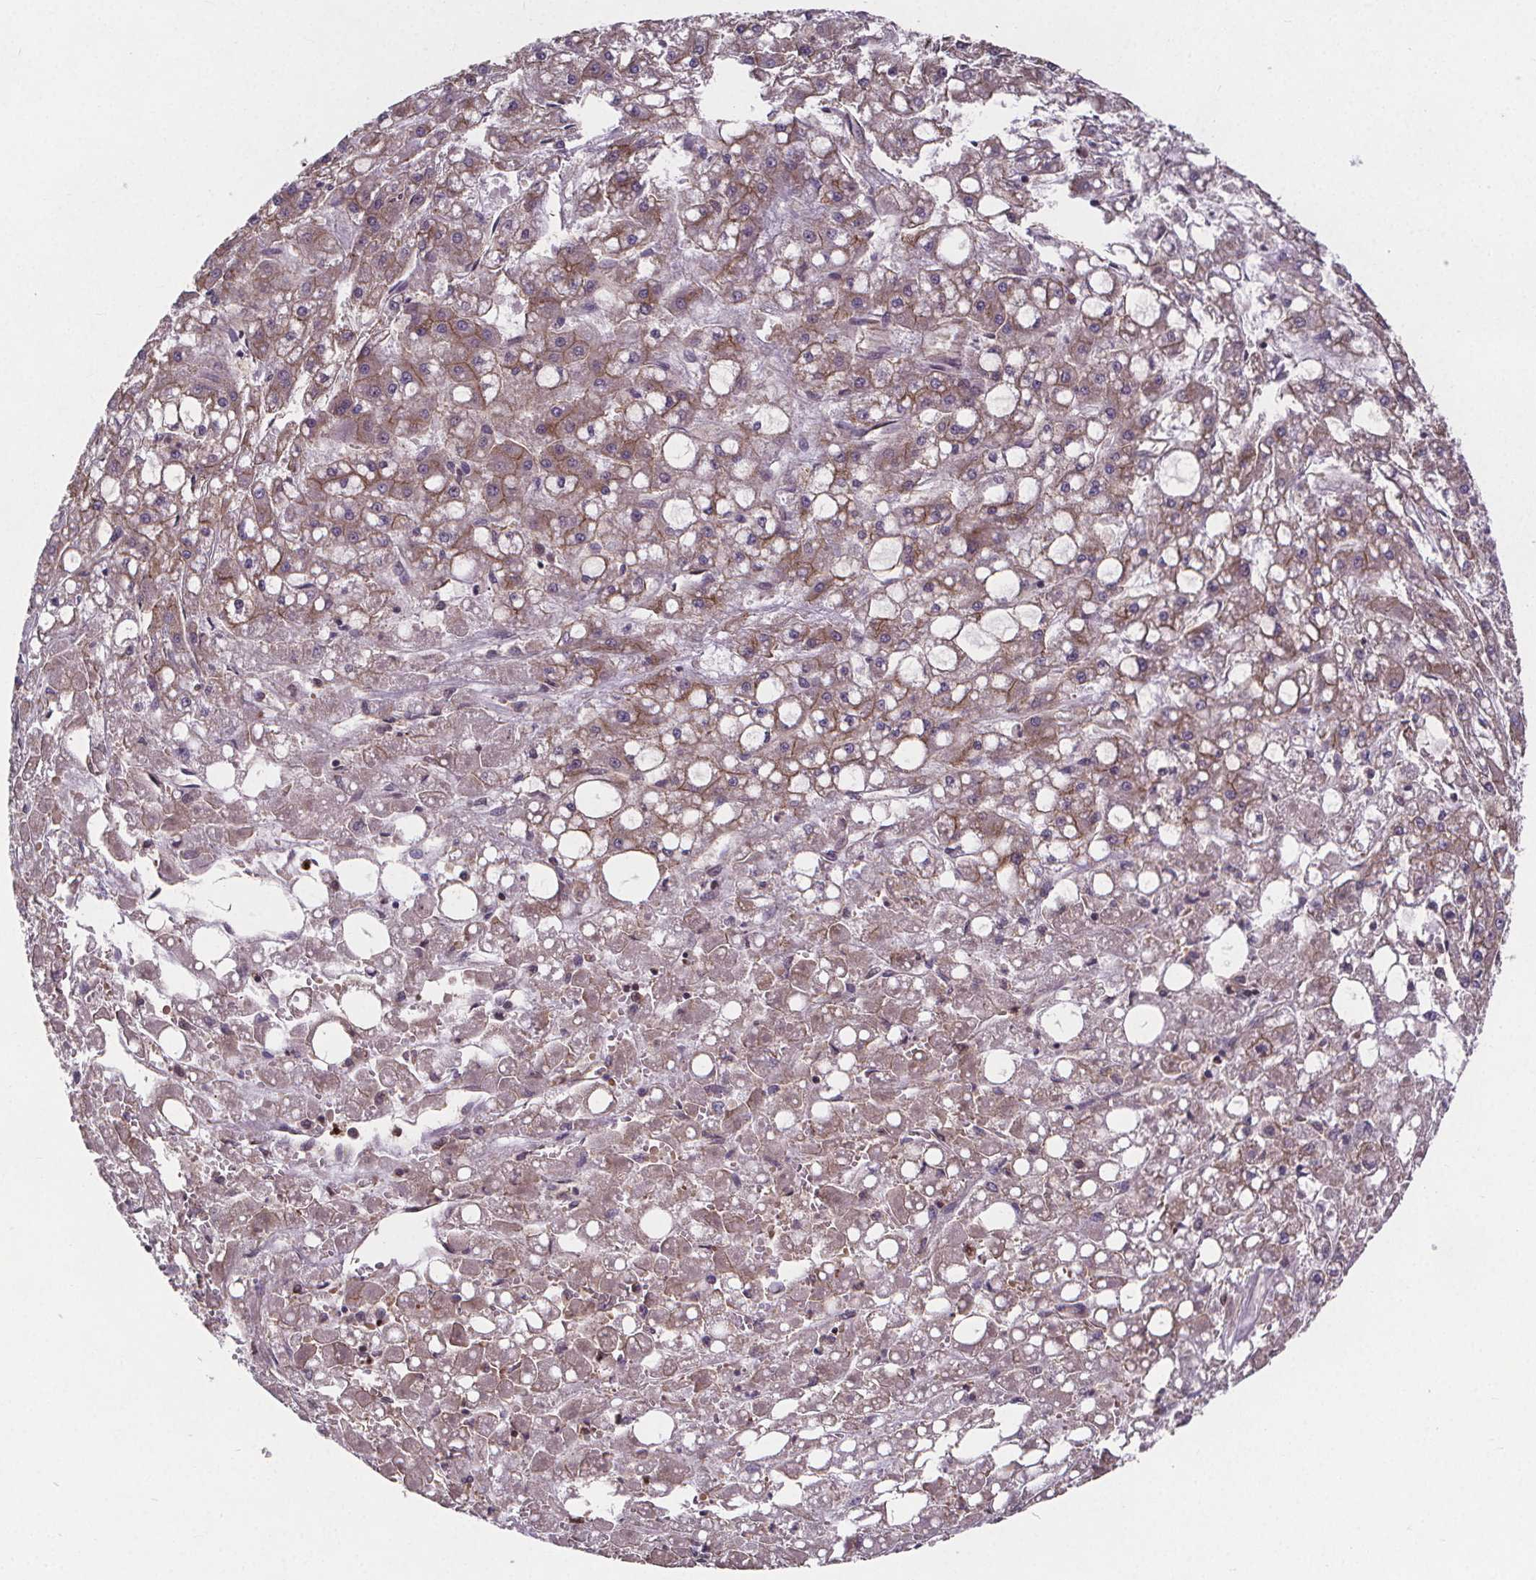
{"staining": {"intensity": "weak", "quantity": ">75%", "location": "cytoplasmic/membranous"}, "tissue": "liver cancer", "cell_type": "Tumor cells", "image_type": "cancer", "snomed": [{"axis": "morphology", "description": "Carcinoma, Hepatocellular, NOS"}, {"axis": "topography", "description": "Liver"}], "caption": "A photomicrograph of liver cancer (hepatocellular carcinoma) stained for a protein displays weak cytoplasmic/membranous brown staining in tumor cells.", "gene": "CLINT1", "patient": {"sex": "male", "age": 67}}